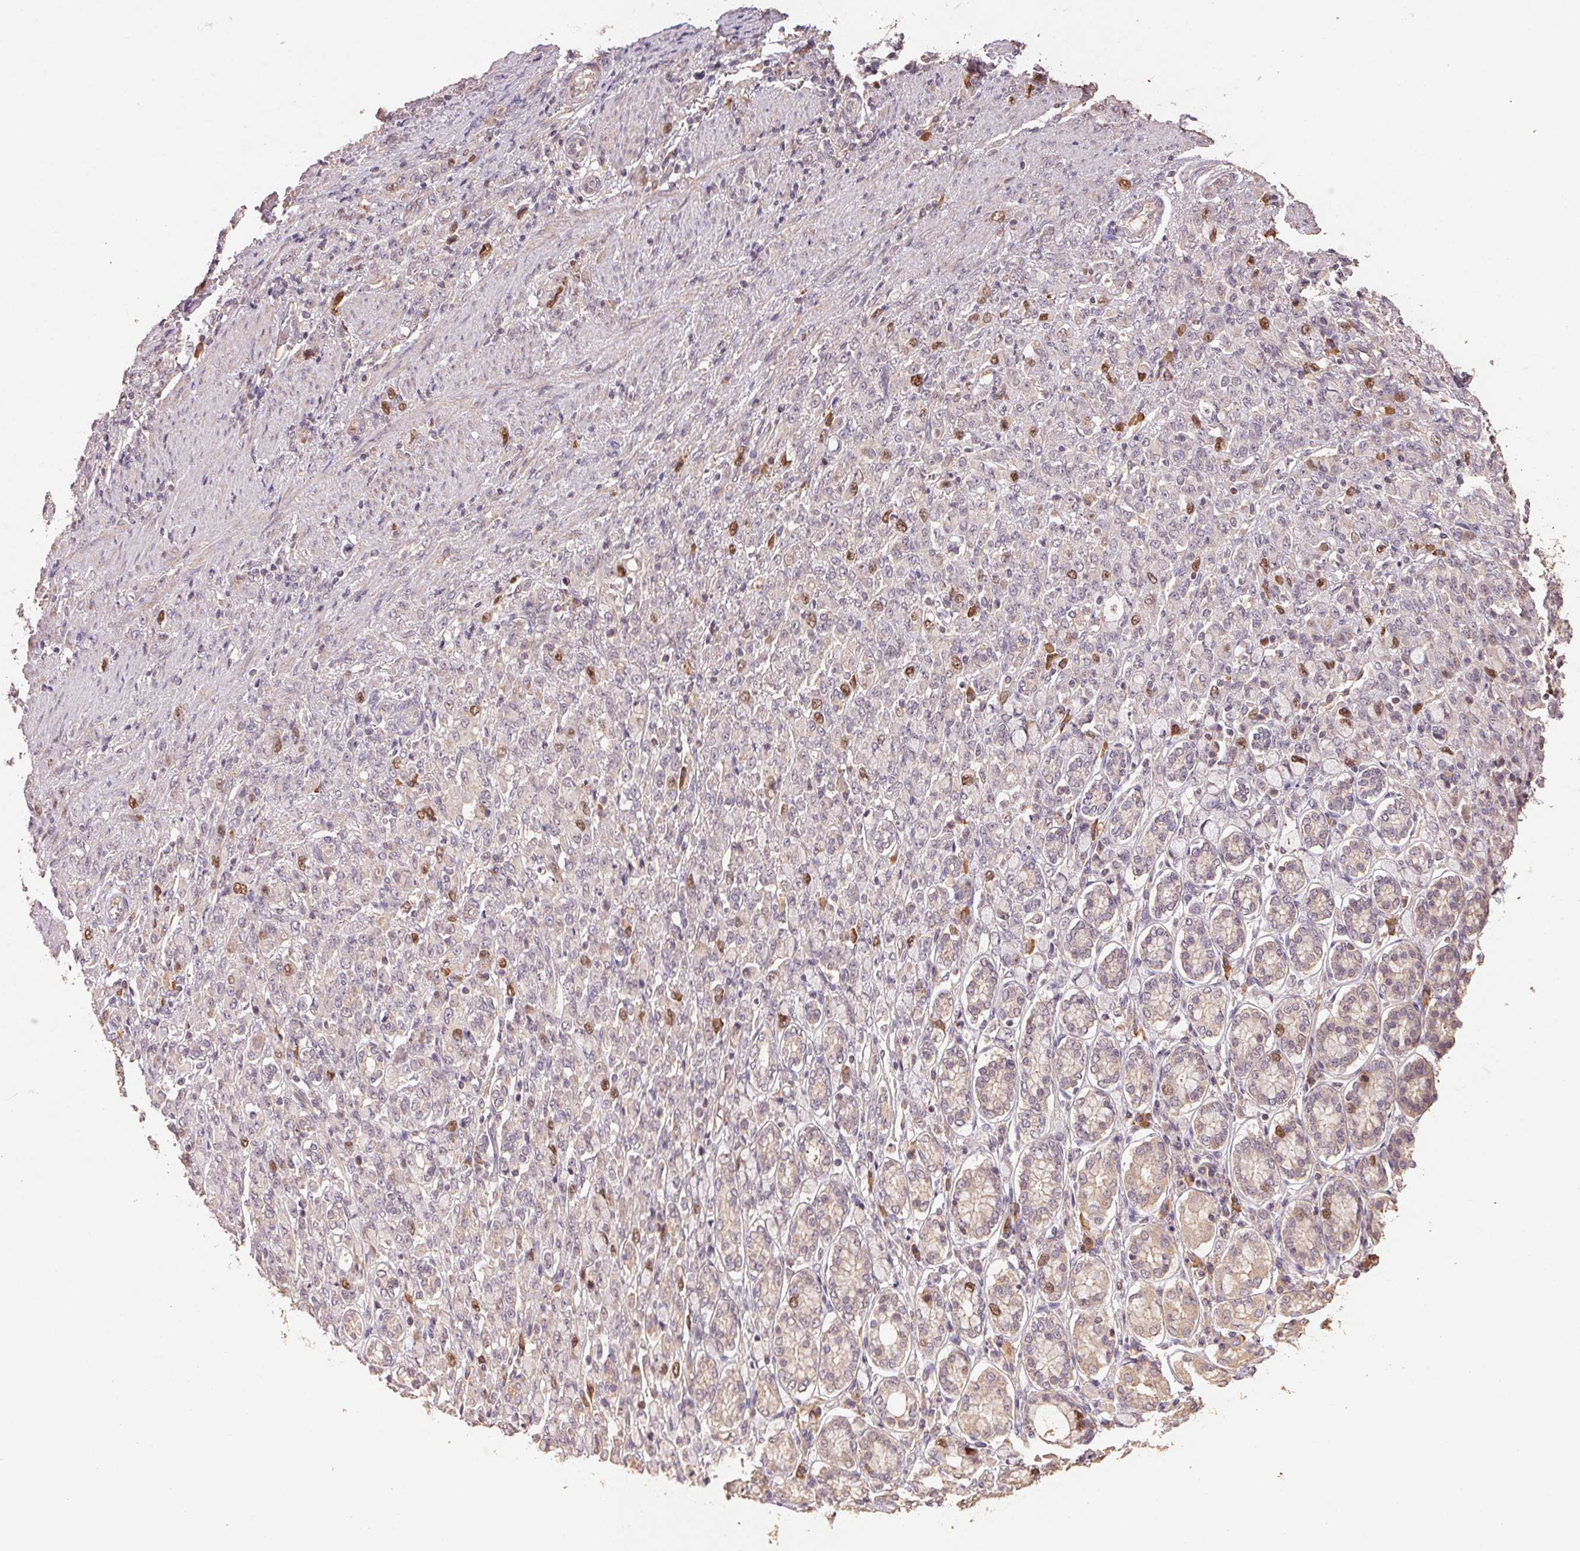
{"staining": {"intensity": "strong", "quantity": "<25%", "location": "nuclear"}, "tissue": "stomach cancer", "cell_type": "Tumor cells", "image_type": "cancer", "snomed": [{"axis": "morphology", "description": "Adenocarcinoma, NOS"}, {"axis": "topography", "description": "Stomach"}], "caption": "Protein staining exhibits strong nuclear expression in about <25% of tumor cells in adenocarcinoma (stomach).", "gene": "CENPF", "patient": {"sex": "female", "age": 79}}